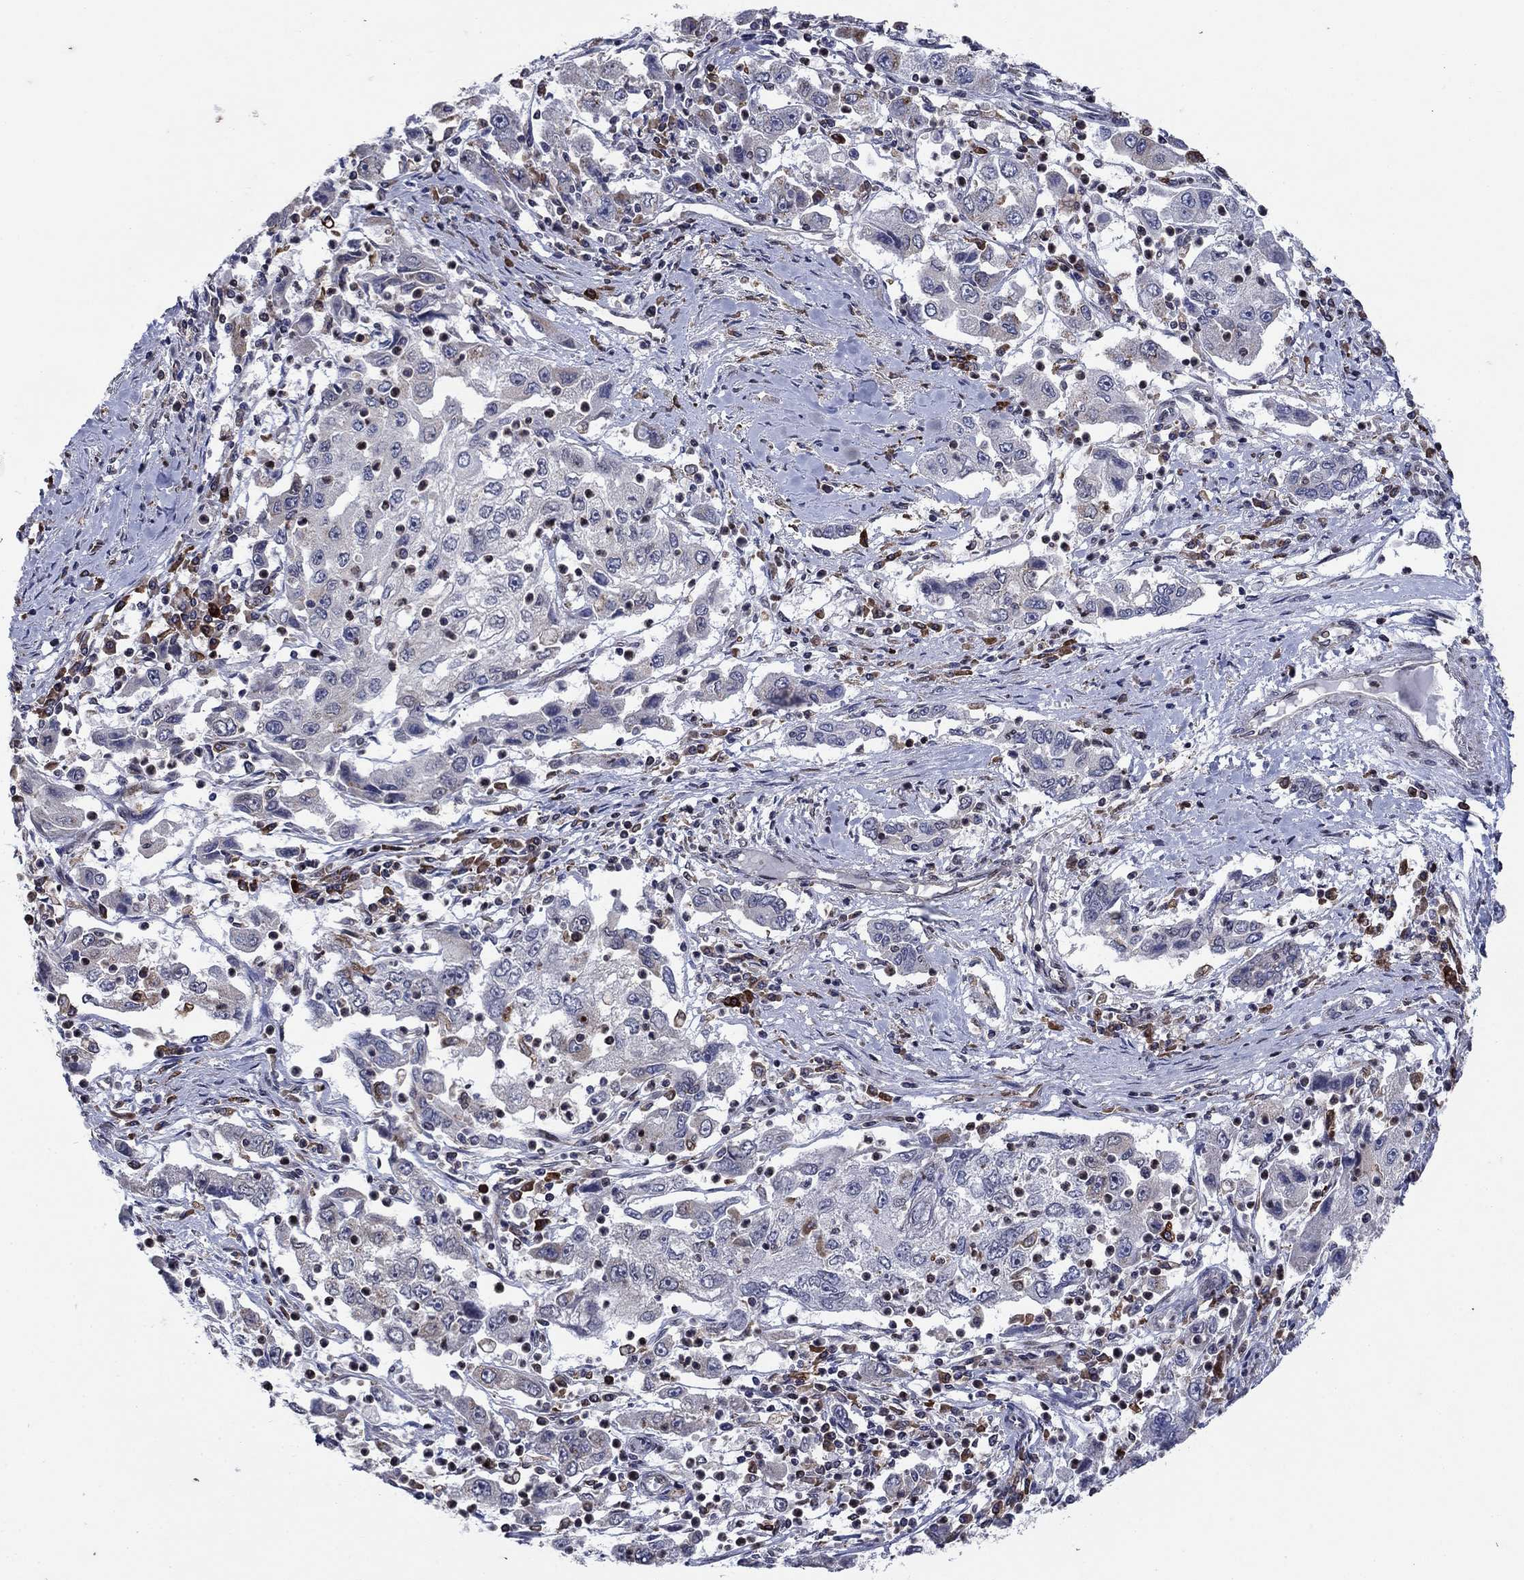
{"staining": {"intensity": "weak", "quantity": "<25%", "location": "cytoplasmic/membranous"}, "tissue": "cervical cancer", "cell_type": "Tumor cells", "image_type": "cancer", "snomed": [{"axis": "morphology", "description": "Squamous cell carcinoma, NOS"}, {"axis": "topography", "description": "Cervix"}], "caption": "DAB (3,3'-diaminobenzidine) immunohistochemical staining of cervical cancer (squamous cell carcinoma) shows no significant expression in tumor cells.", "gene": "DHRS7", "patient": {"sex": "female", "age": 36}}